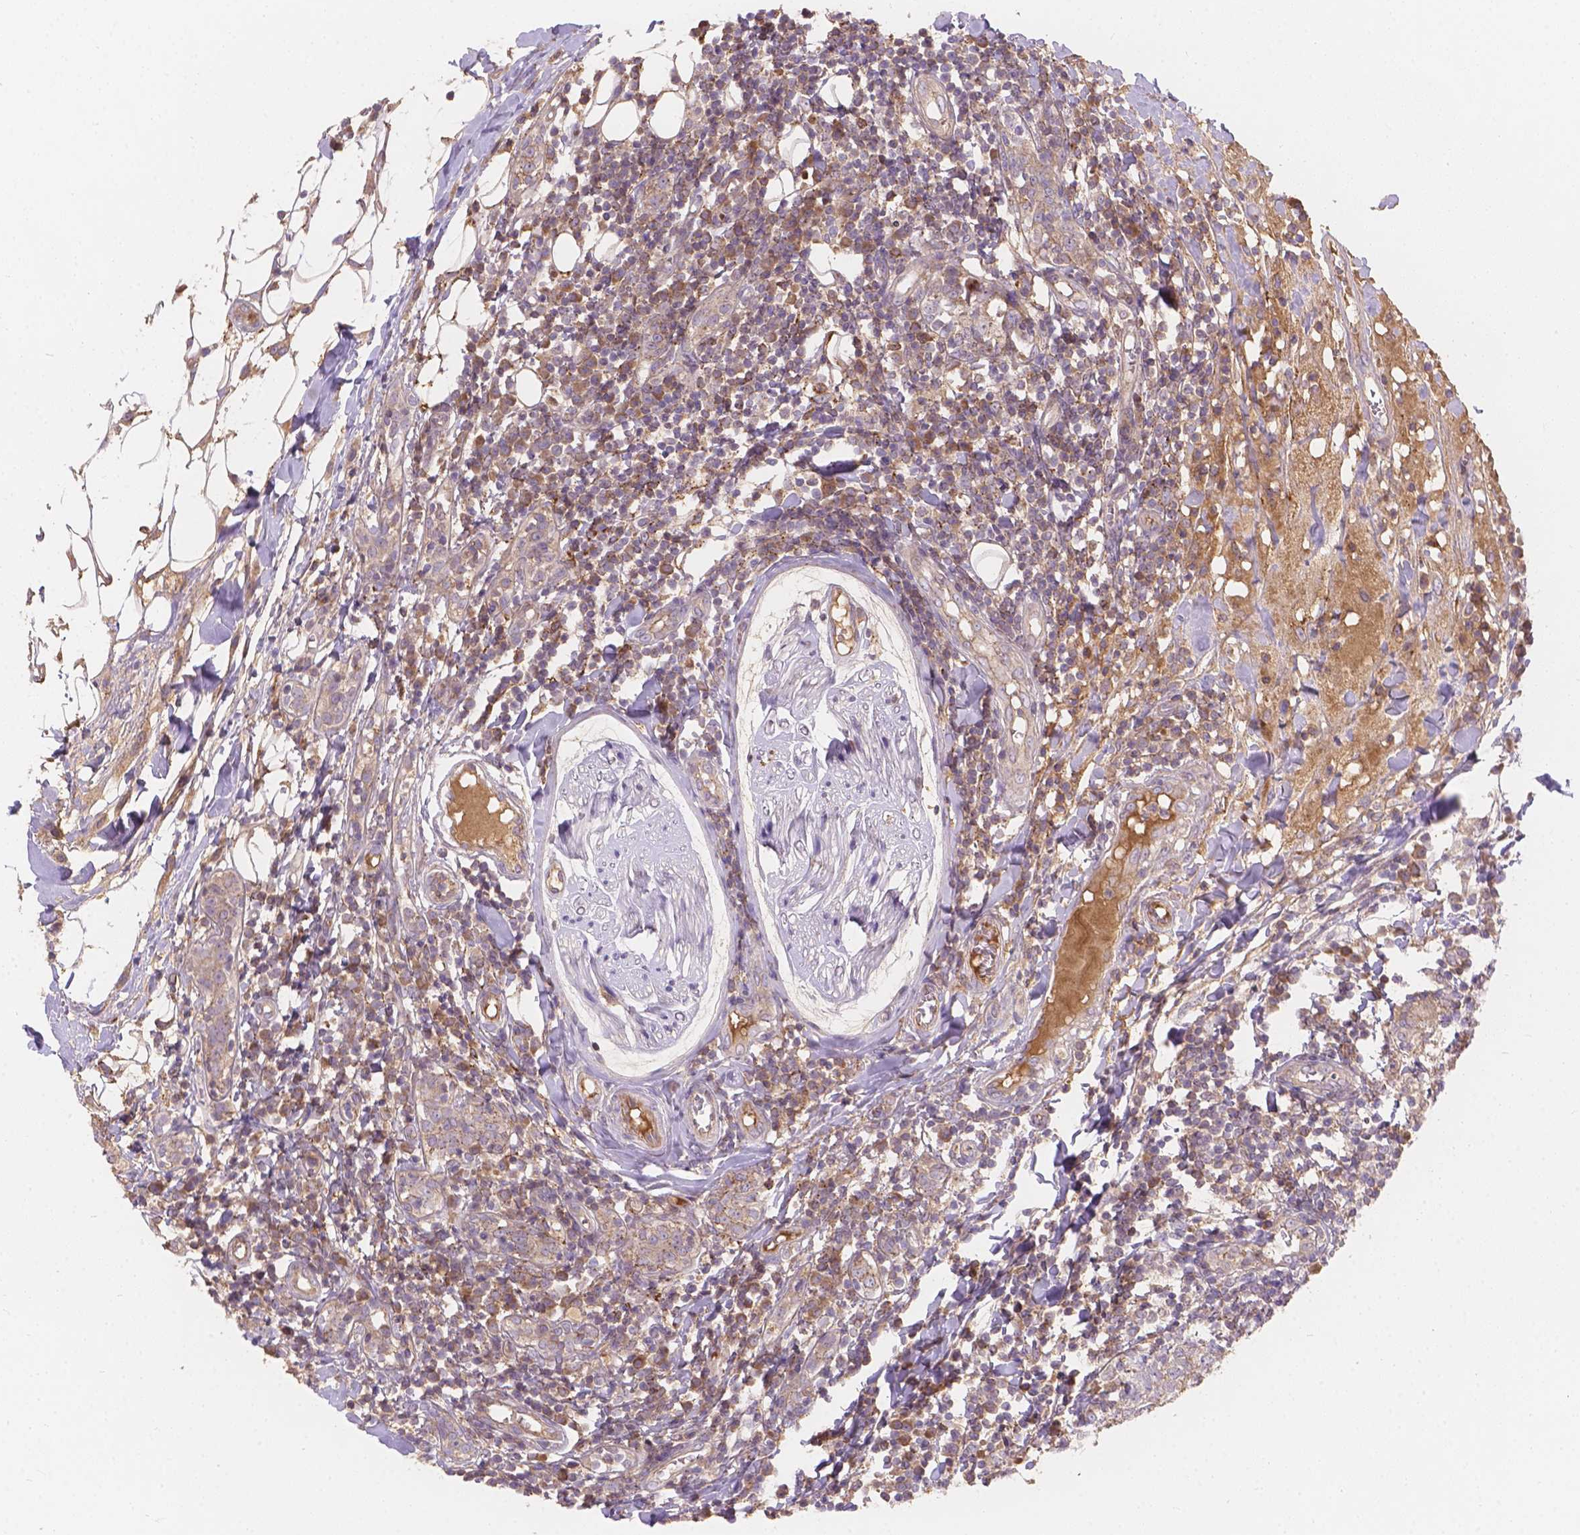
{"staining": {"intensity": "weak", "quantity": ">75%", "location": "cytoplasmic/membranous"}, "tissue": "breast cancer", "cell_type": "Tumor cells", "image_type": "cancer", "snomed": [{"axis": "morphology", "description": "Duct carcinoma"}, {"axis": "topography", "description": "Breast"}], "caption": "A photomicrograph showing weak cytoplasmic/membranous staining in about >75% of tumor cells in breast cancer, as visualized by brown immunohistochemical staining.", "gene": "CDK10", "patient": {"sex": "female", "age": 30}}